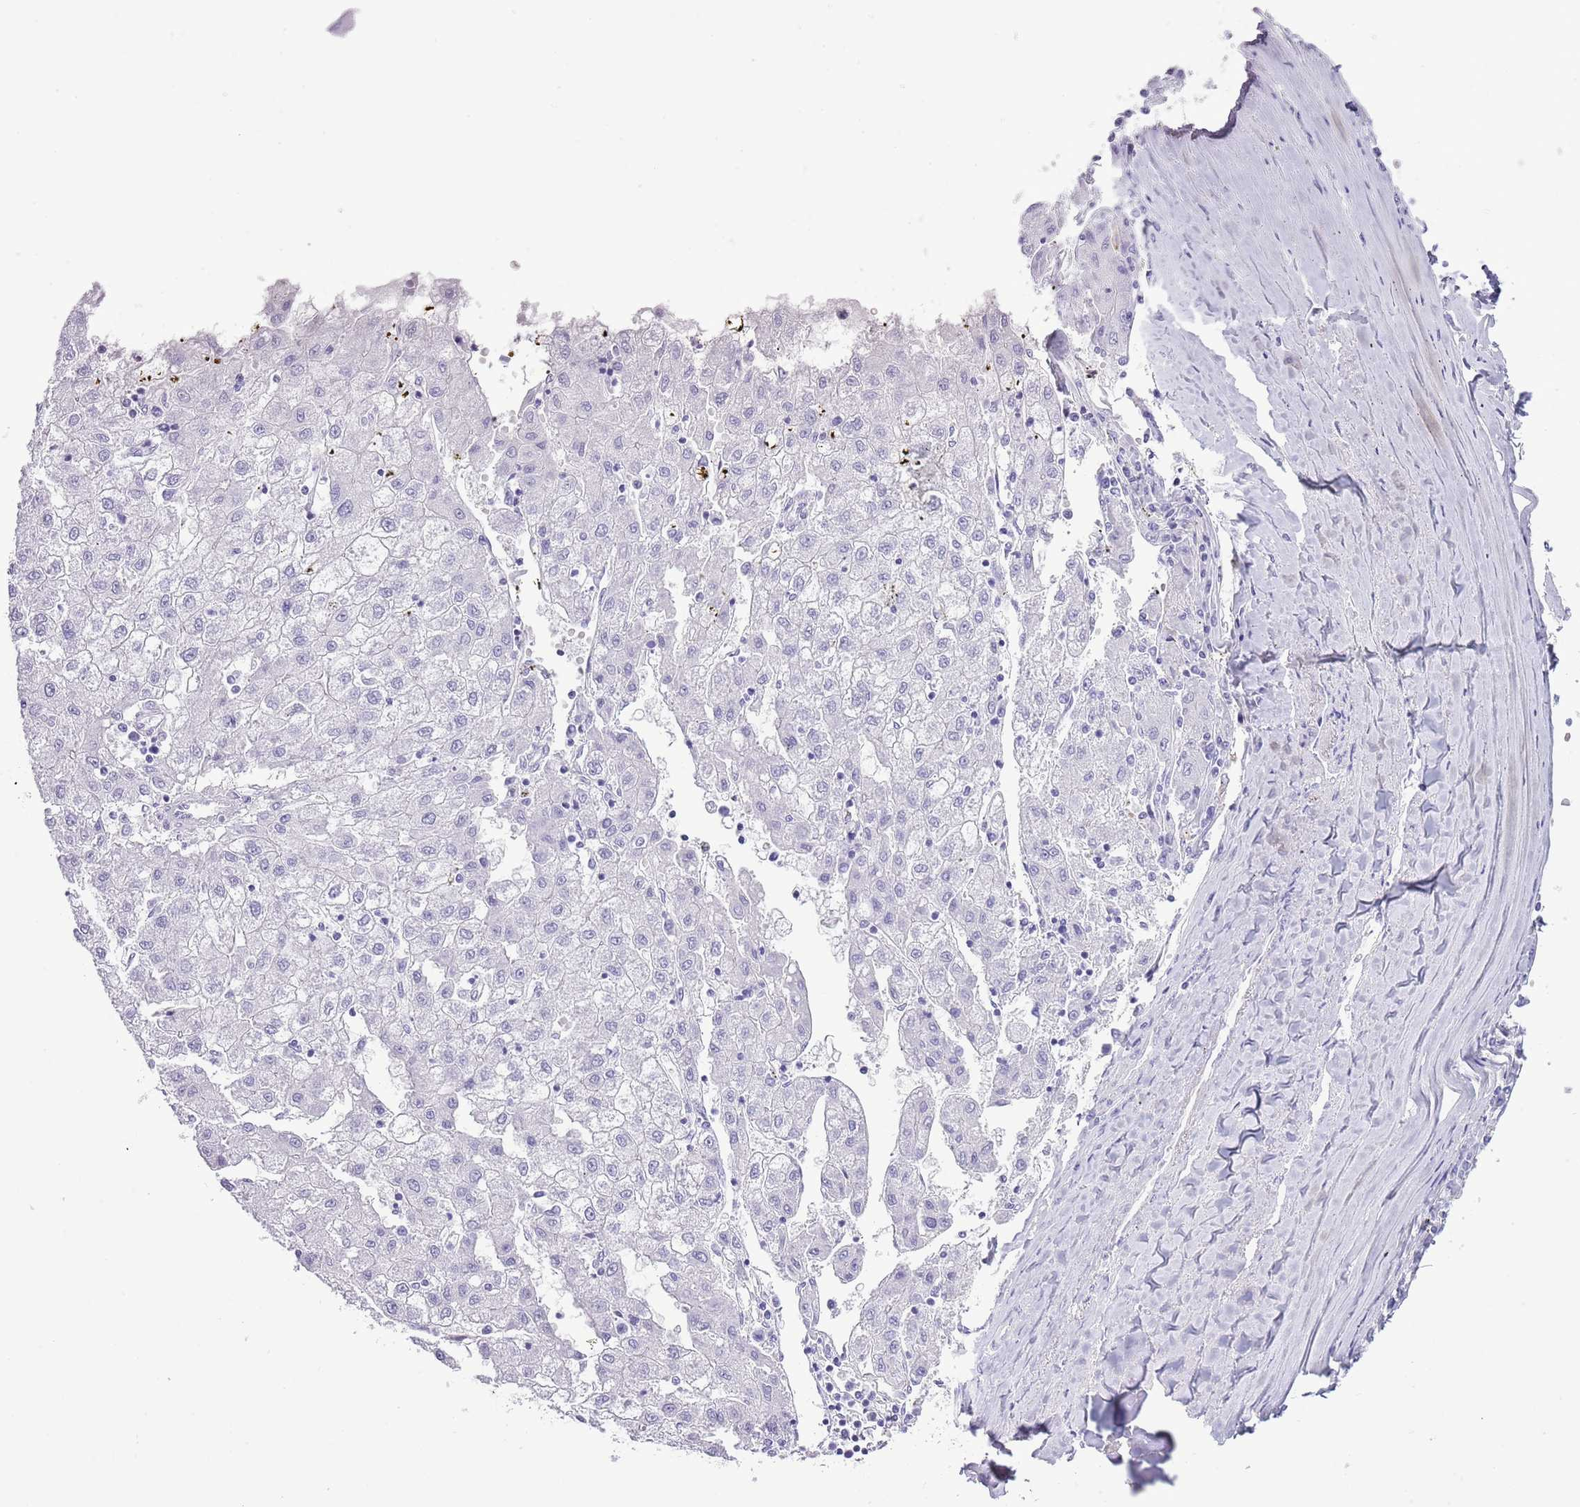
{"staining": {"intensity": "negative", "quantity": "none", "location": "none"}, "tissue": "liver cancer", "cell_type": "Tumor cells", "image_type": "cancer", "snomed": [{"axis": "morphology", "description": "Carcinoma, Hepatocellular, NOS"}, {"axis": "topography", "description": "Liver"}], "caption": "The immunohistochemistry image has no significant expression in tumor cells of liver hepatocellular carcinoma tissue.", "gene": "SLC23A1", "patient": {"sex": "male", "age": 72}}